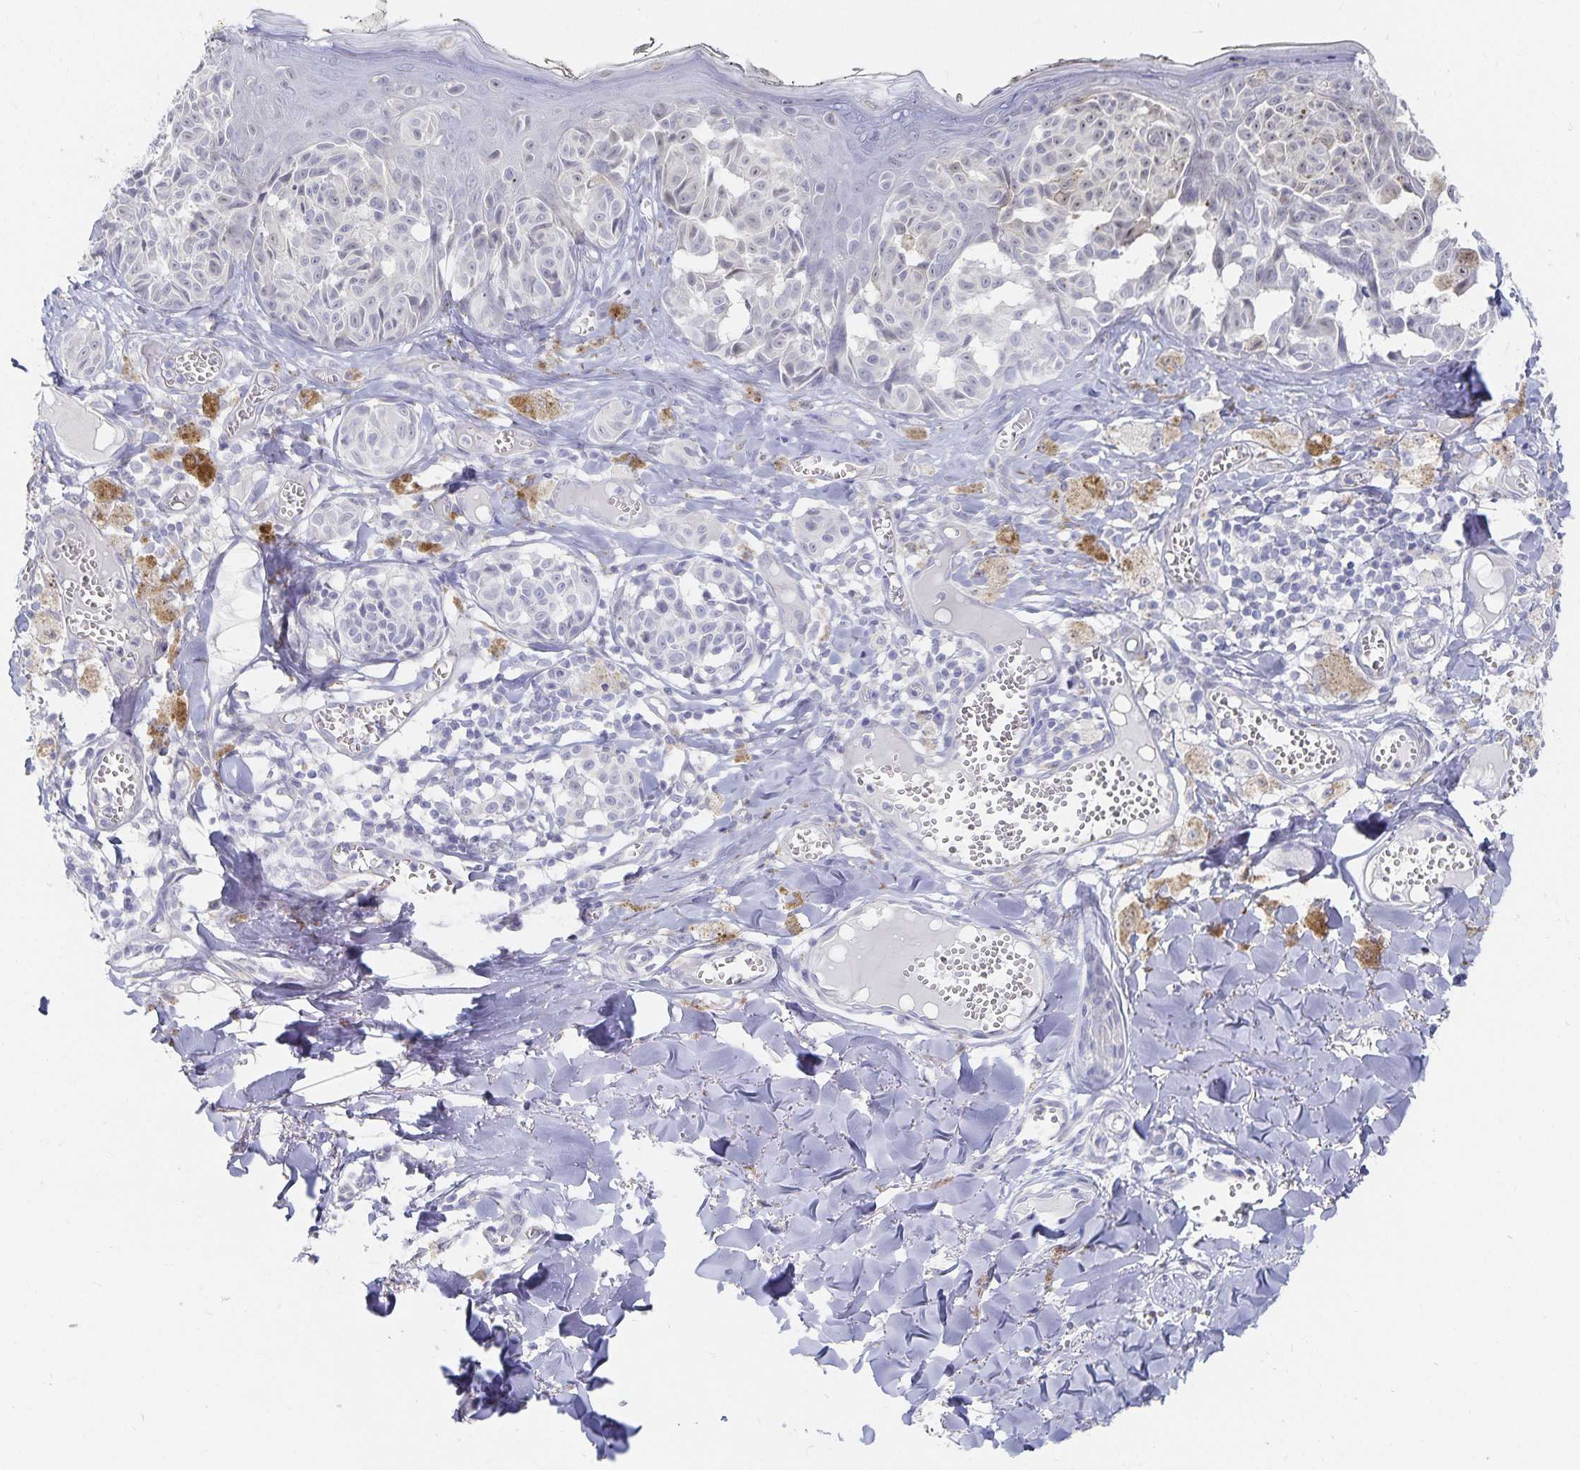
{"staining": {"intensity": "negative", "quantity": "none", "location": "none"}, "tissue": "melanoma", "cell_type": "Tumor cells", "image_type": "cancer", "snomed": [{"axis": "morphology", "description": "Malignant melanoma, NOS"}, {"axis": "topography", "description": "Skin"}], "caption": "Immunohistochemistry (IHC) of human melanoma demonstrates no positivity in tumor cells.", "gene": "DNAH9", "patient": {"sex": "female", "age": 43}}